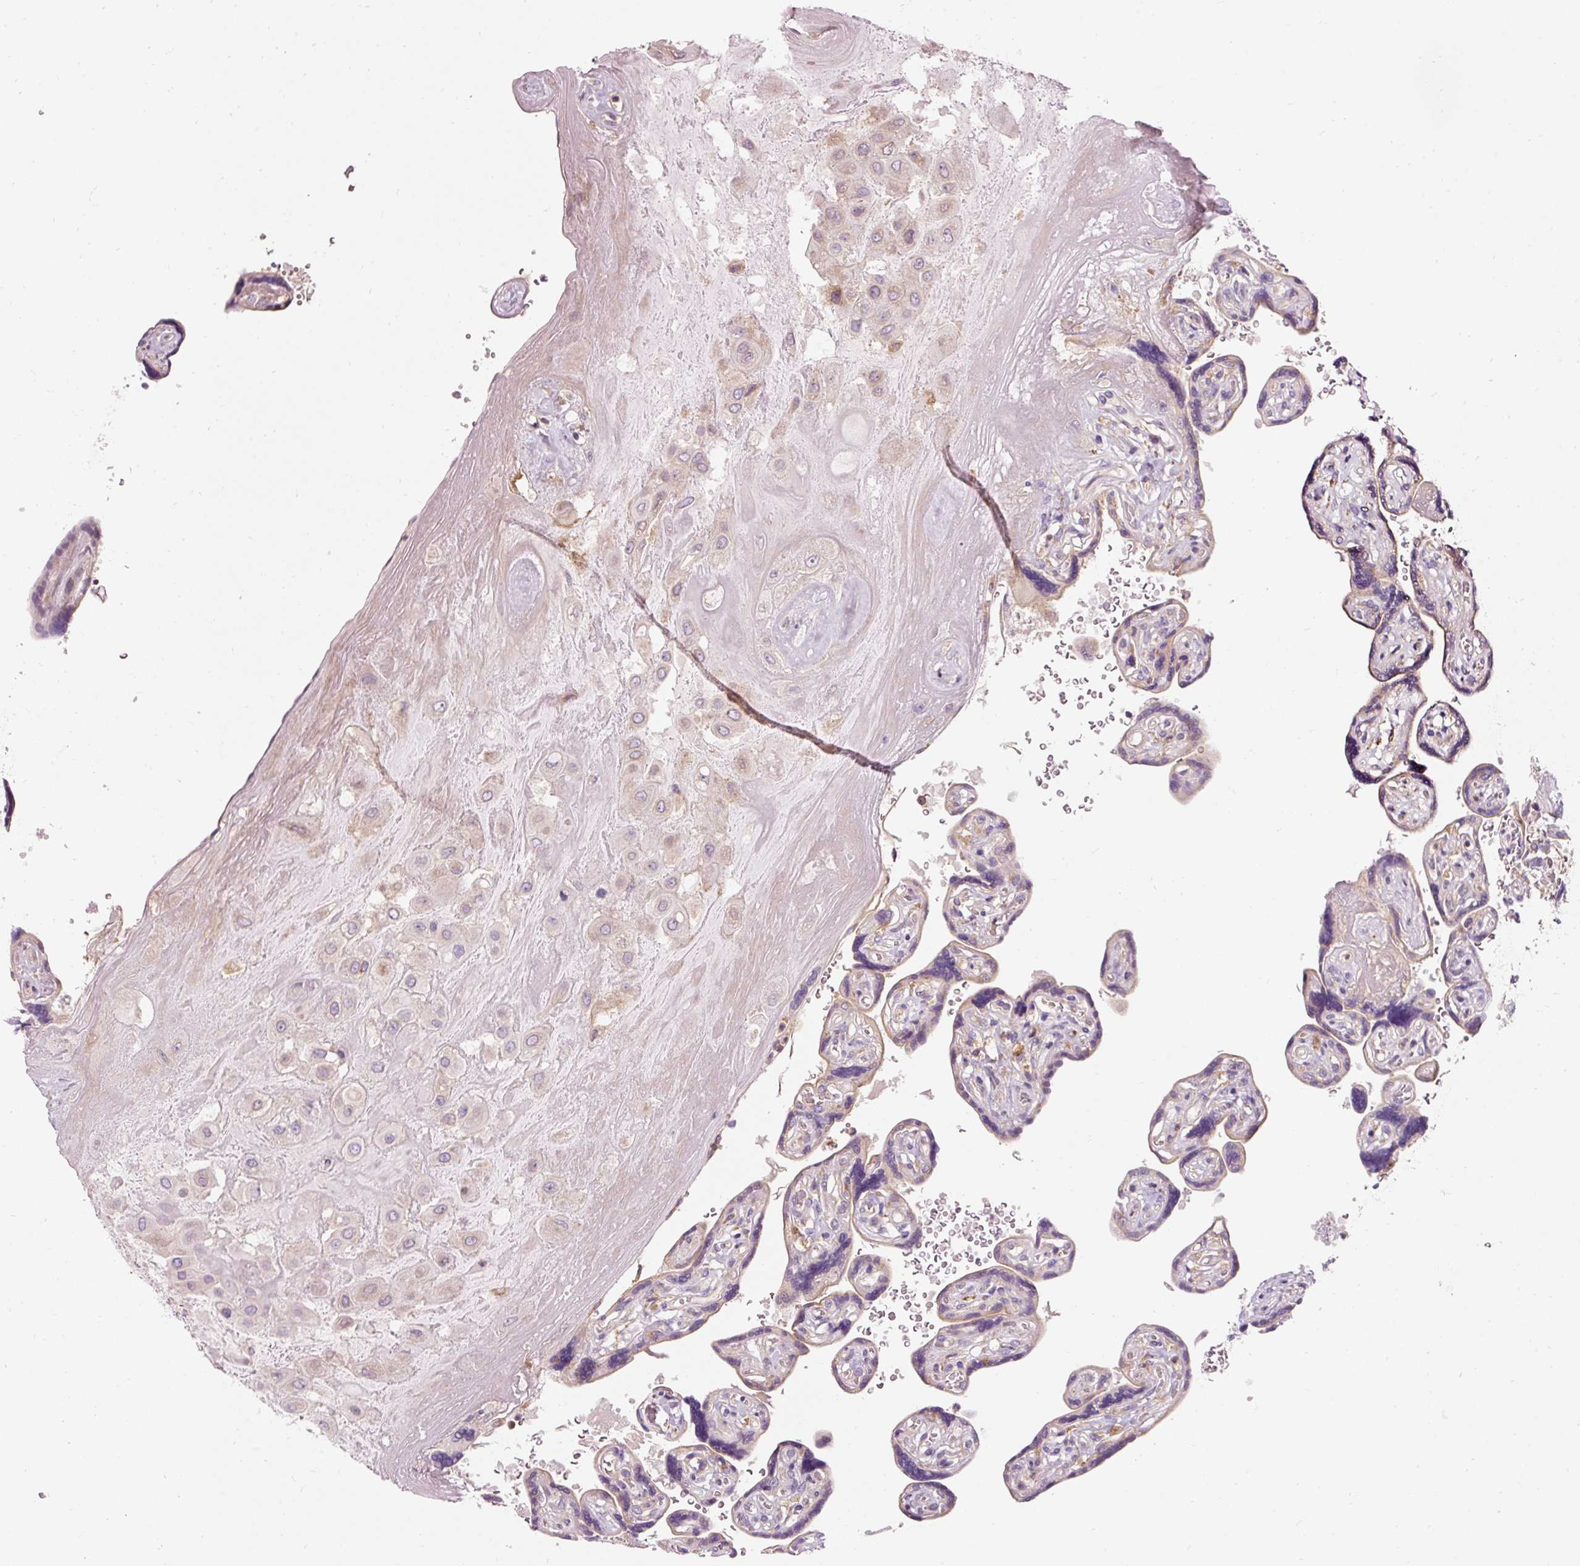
{"staining": {"intensity": "weak", "quantity": "<25%", "location": "cytoplasmic/membranous"}, "tissue": "placenta", "cell_type": "Decidual cells", "image_type": "normal", "snomed": [{"axis": "morphology", "description": "Normal tissue, NOS"}, {"axis": "topography", "description": "Placenta"}], "caption": "Human placenta stained for a protein using immunohistochemistry exhibits no expression in decidual cells.", "gene": "NAPA", "patient": {"sex": "female", "age": 32}}